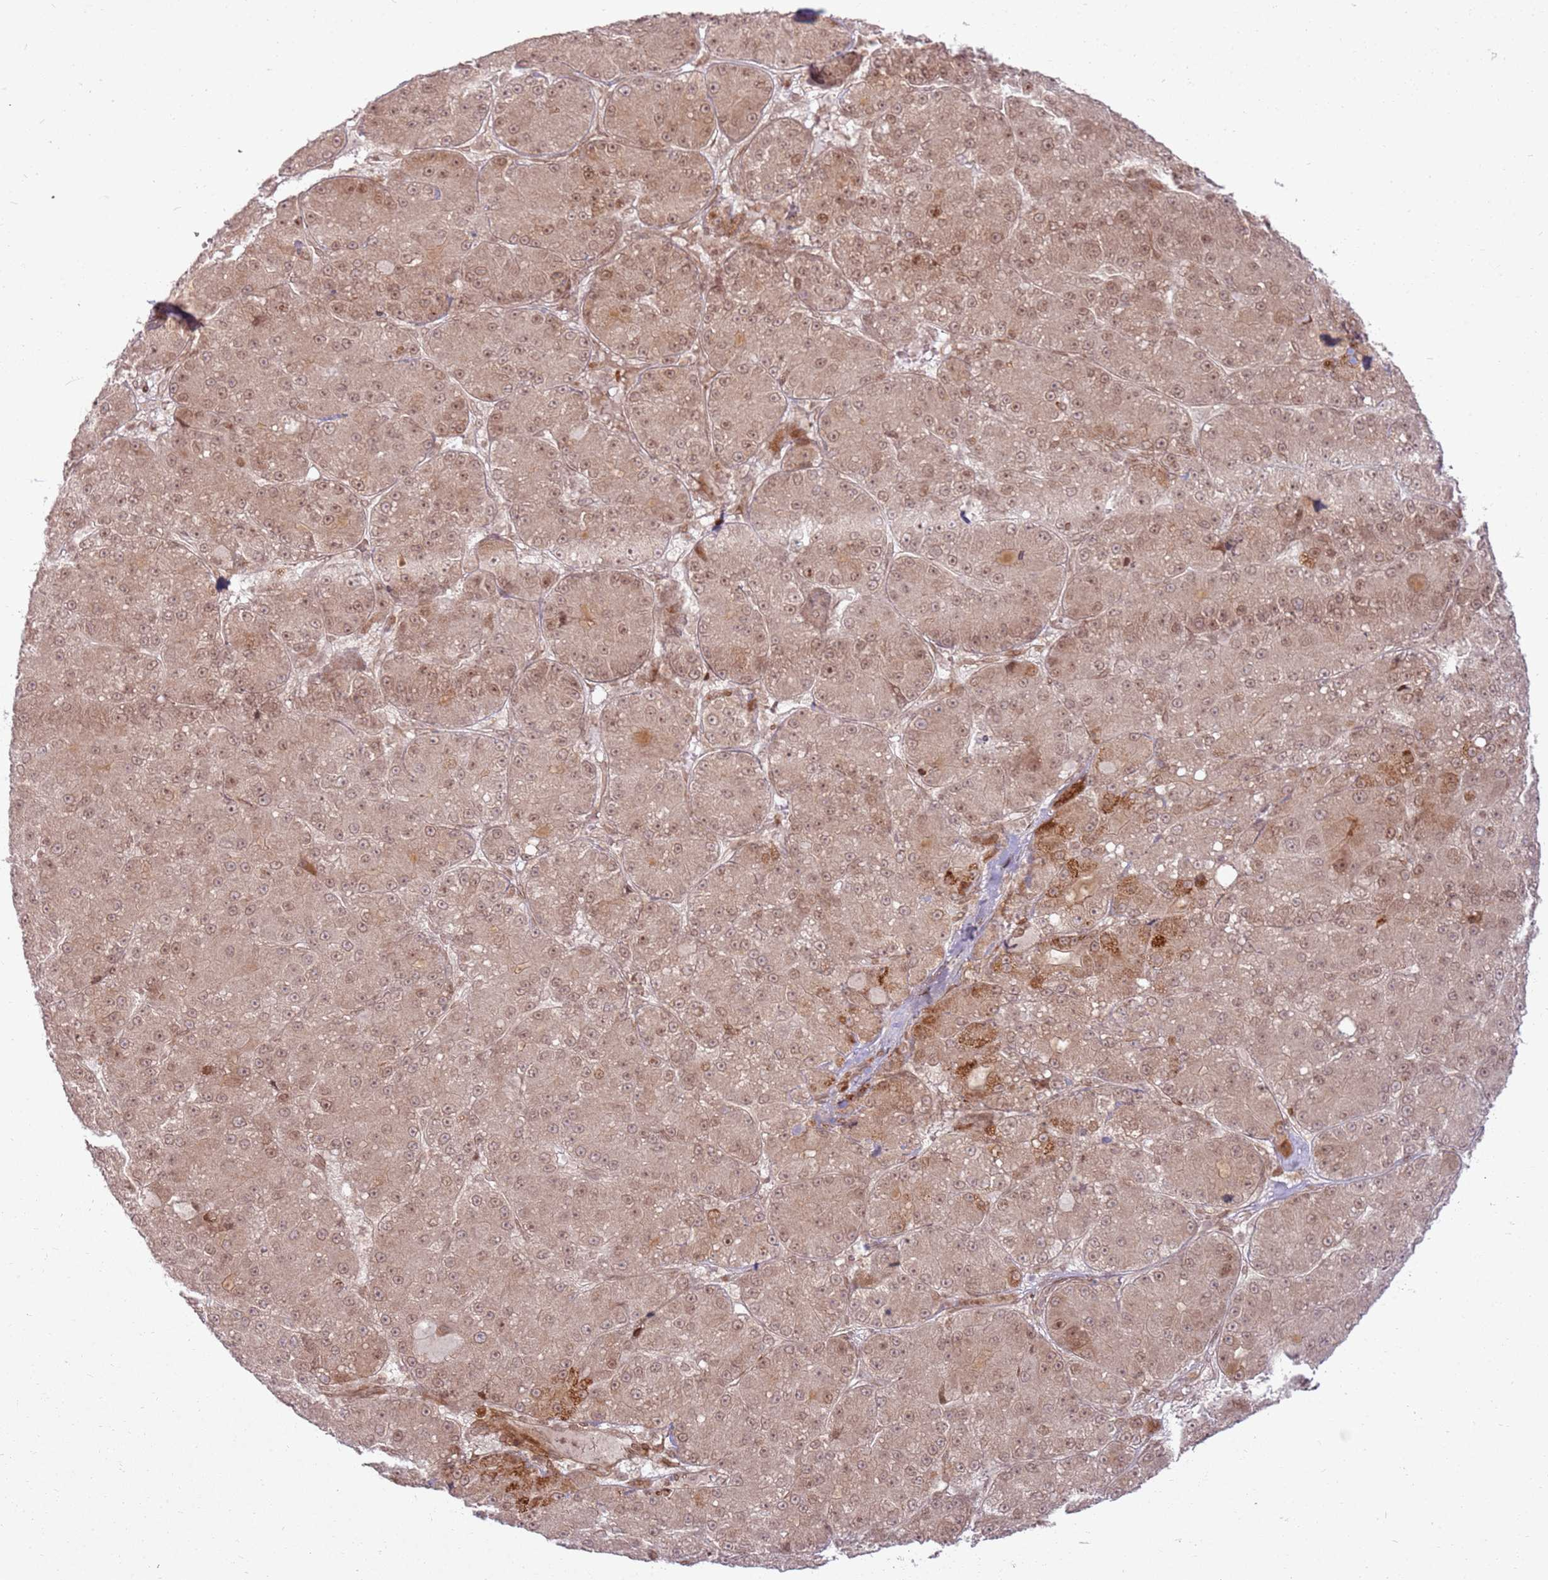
{"staining": {"intensity": "moderate", "quantity": ">75%", "location": "cytoplasmic/membranous,nuclear"}, "tissue": "liver cancer", "cell_type": "Tumor cells", "image_type": "cancer", "snomed": [{"axis": "morphology", "description": "Carcinoma, Hepatocellular, NOS"}, {"axis": "topography", "description": "Liver"}], "caption": "DAB (3,3'-diaminobenzidine) immunohistochemical staining of liver cancer (hepatocellular carcinoma) demonstrates moderate cytoplasmic/membranous and nuclear protein expression in approximately >75% of tumor cells.", "gene": "KLHL36", "patient": {"sex": "male", "age": 67}}